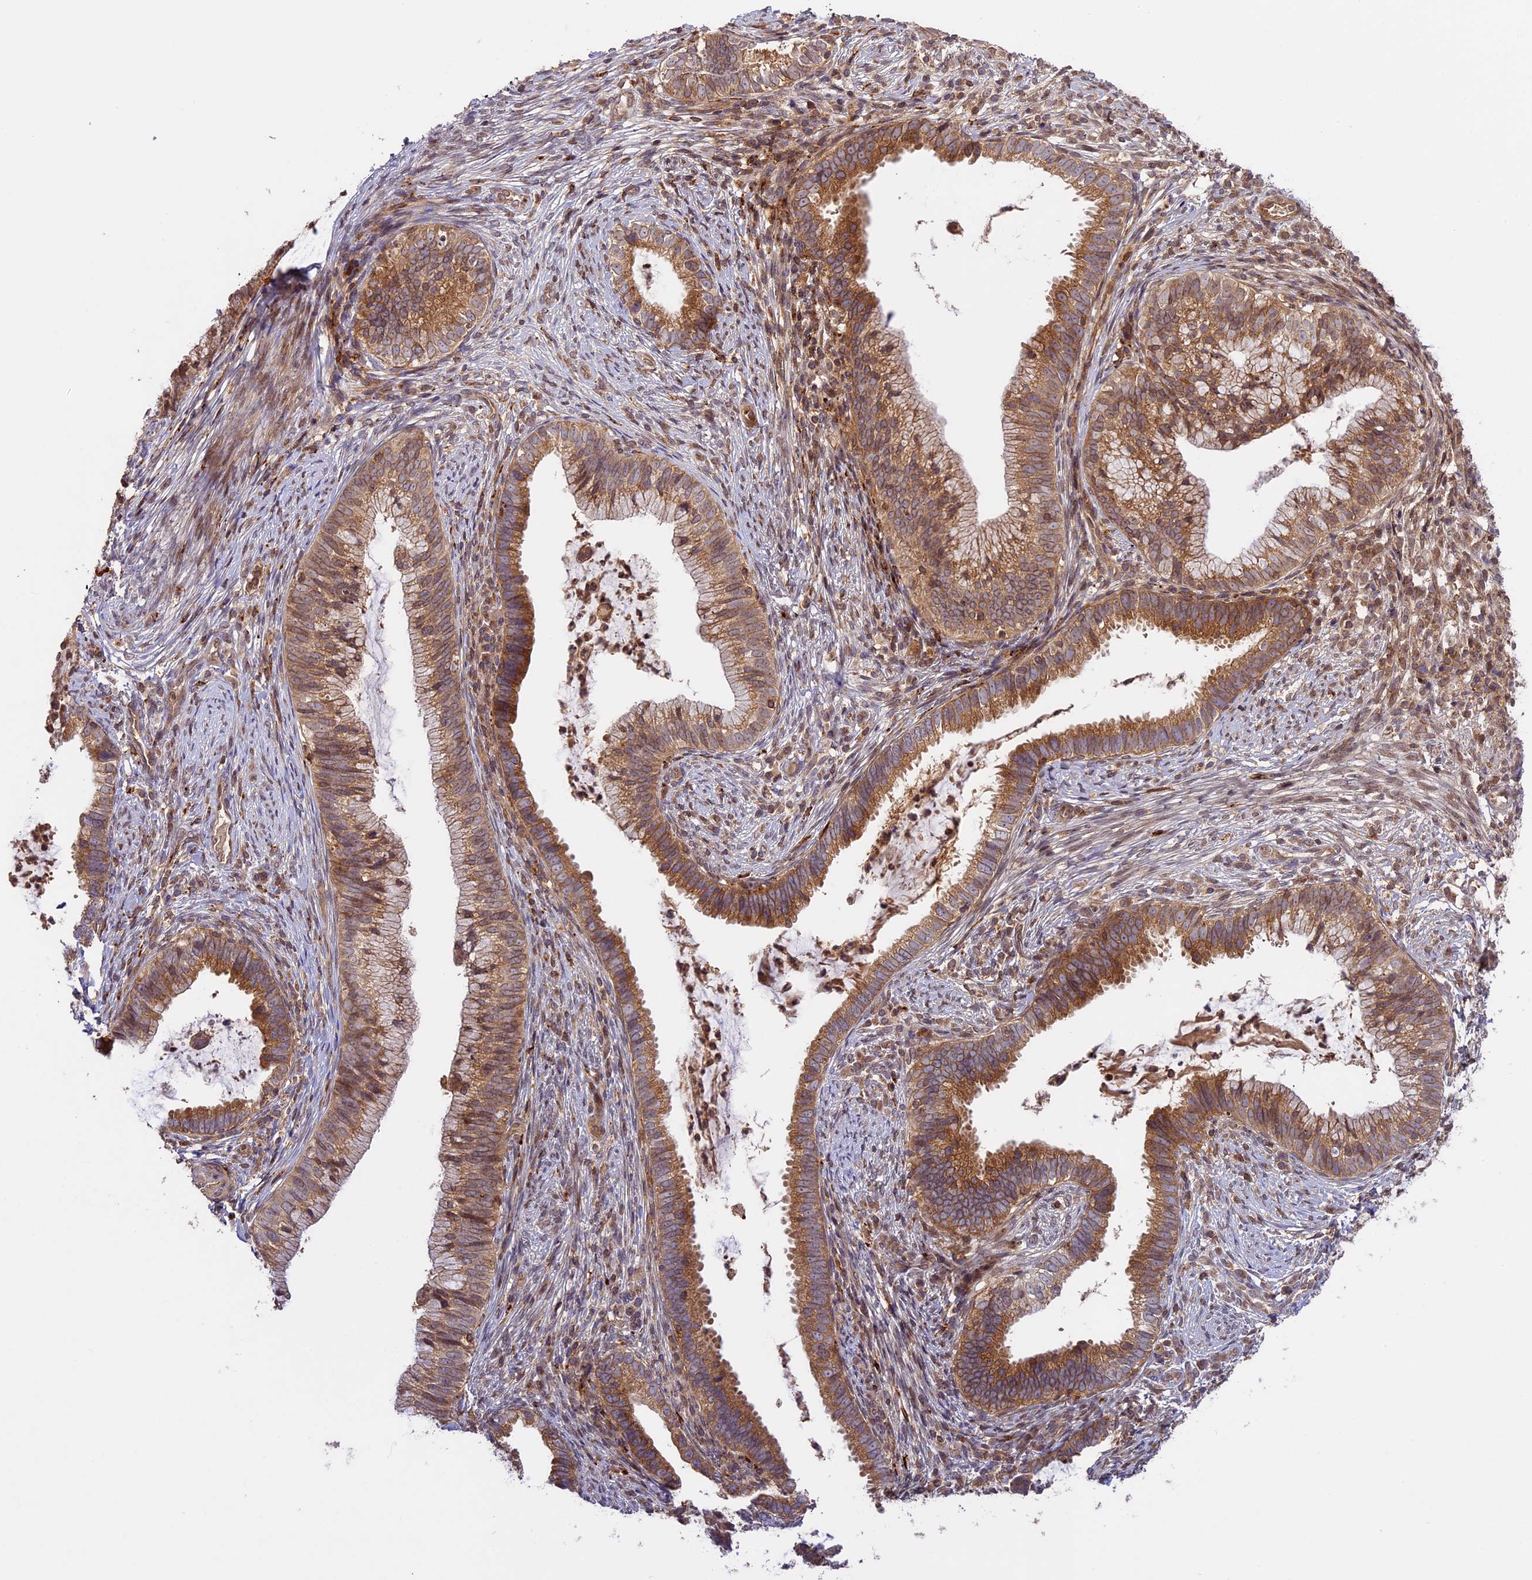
{"staining": {"intensity": "moderate", "quantity": "25%-75%", "location": "cytoplasmic/membranous"}, "tissue": "cervical cancer", "cell_type": "Tumor cells", "image_type": "cancer", "snomed": [{"axis": "morphology", "description": "Adenocarcinoma, NOS"}, {"axis": "topography", "description": "Cervix"}], "caption": "Immunohistochemistry histopathology image of cervical cancer stained for a protein (brown), which demonstrates medium levels of moderate cytoplasmic/membranous positivity in approximately 25%-75% of tumor cells.", "gene": "DGKH", "patient": {"sex": "female", "age": 36}}